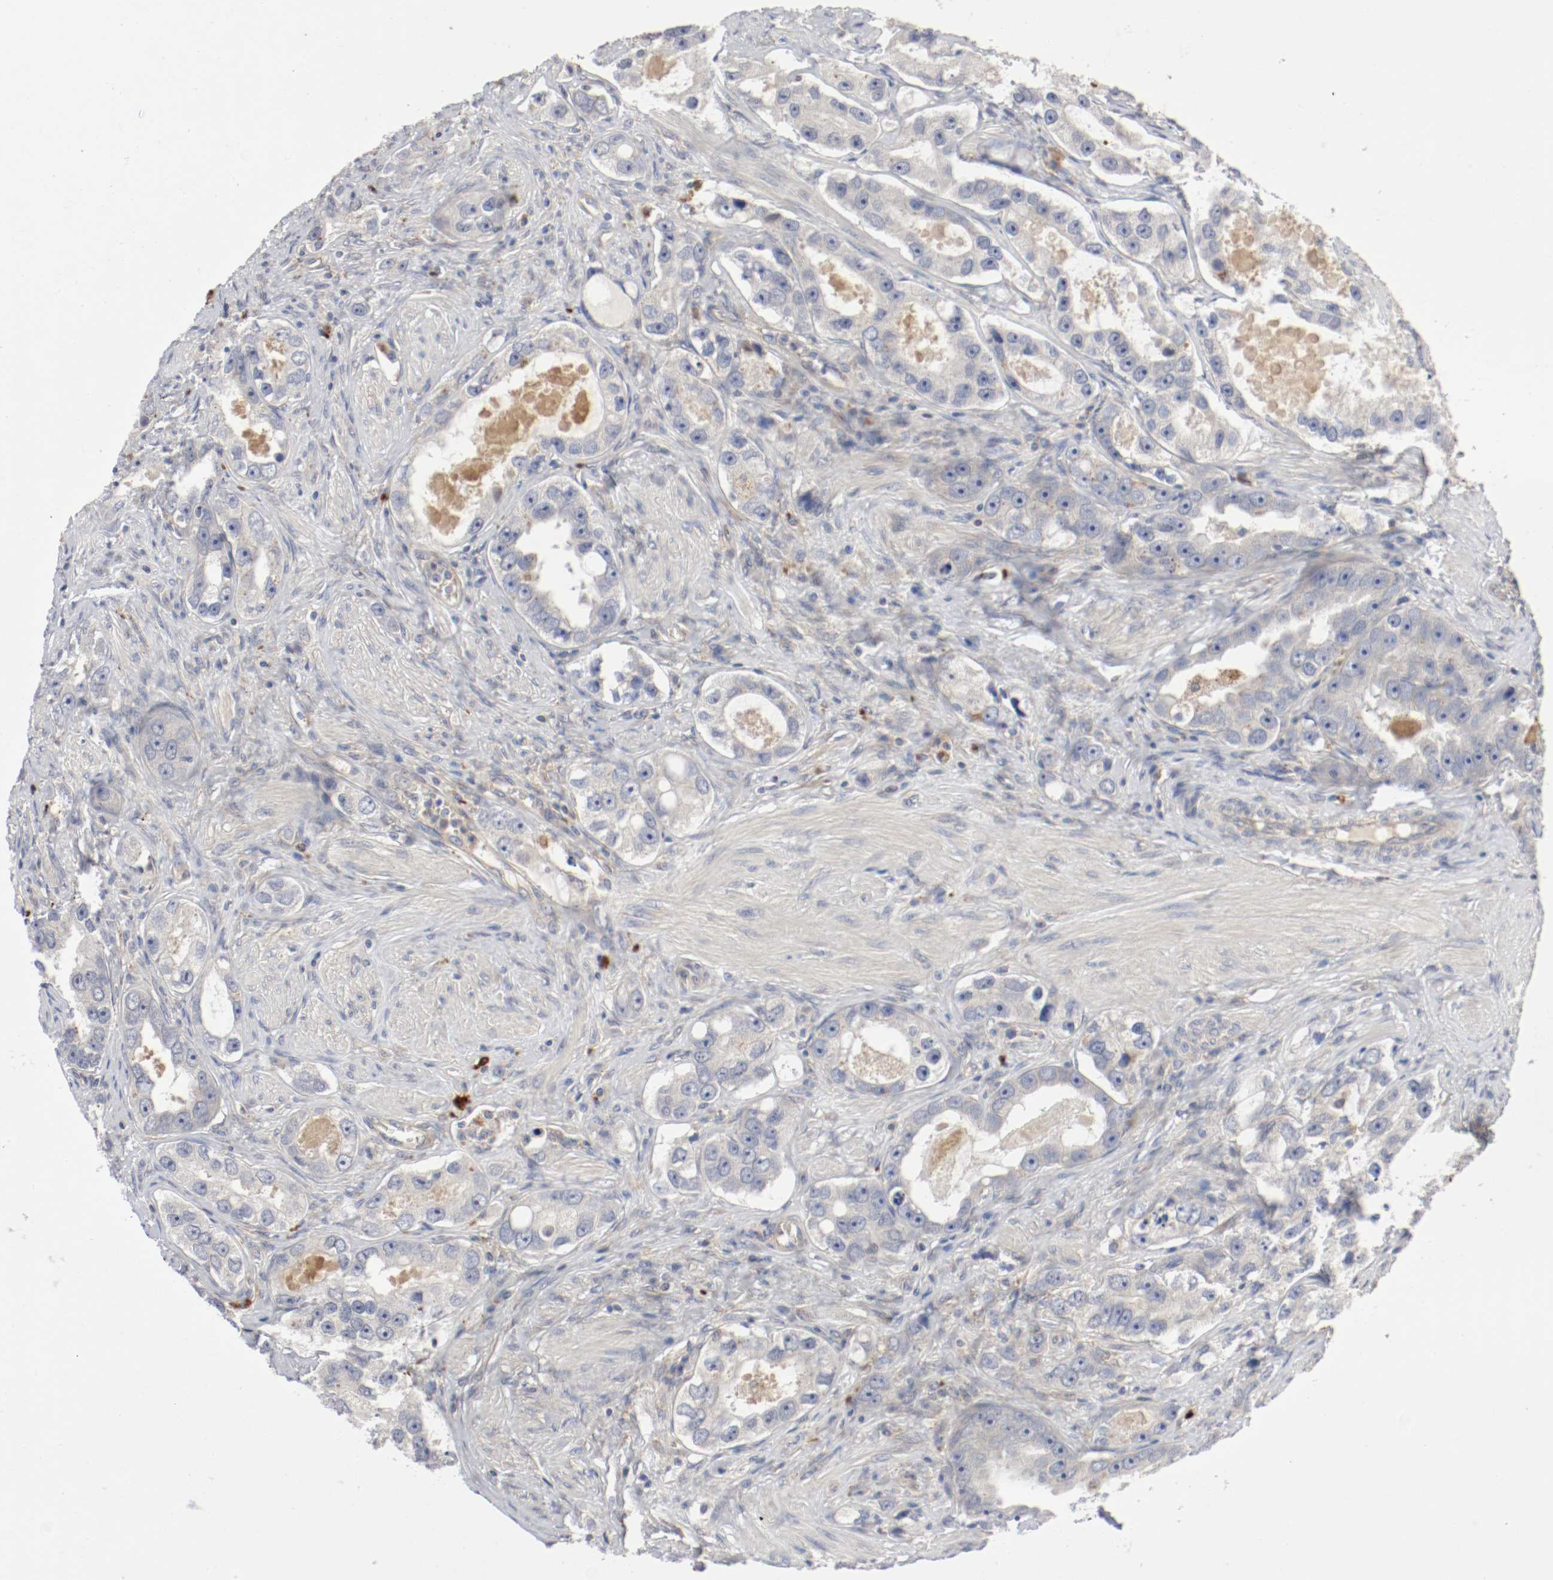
{"staining": {"intensity": "weak", "quantity": "<25%", "location": "cytoplasmic/membranous"}, "tissue": "prostate cancer", "cell_type": "Tumor cells", "image_type": "cancer", "snomed": [{"axis": "morphology", "description": "Adenocarcinoma, High grade"}, {"axis": "topography", "description": "Prostate"}], "caption": "The photomicrograph displays no staining of tumor cells in prostate adenocarcinoma (high-grade).", "gene": "REN", "patient": {"sex": "male", "age": 63}}